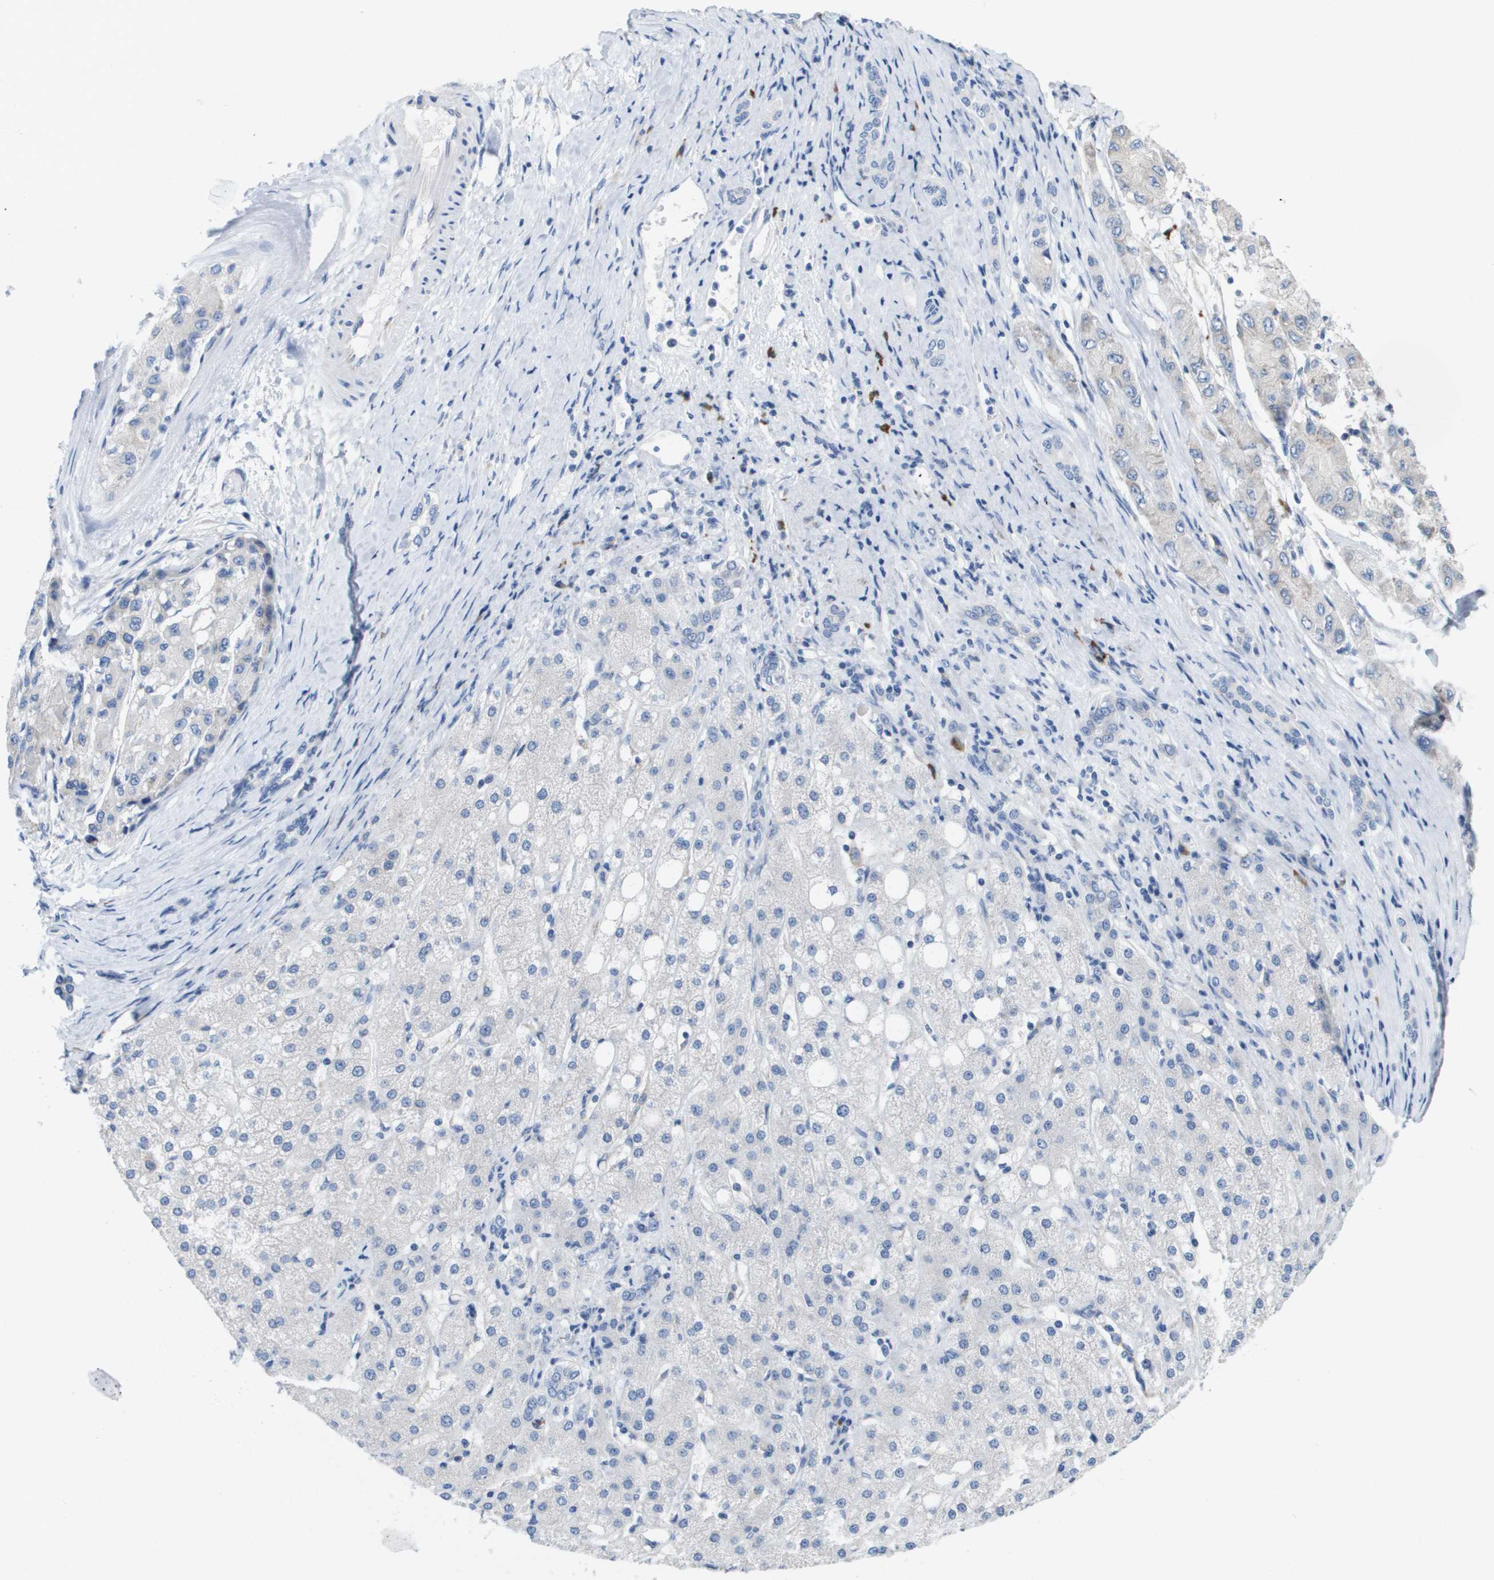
{"staining": {"intensity": "negative", "quantity": "none", "location": "none"}, "tissue": "liver cancer", "cell_type": "Tumor cells", "image_type": "cancer", "snomed": [{"axis": "morphology", "description": "Carcinoma, Hepatocellular, NOS"}, {"axis": "topography", "description": "Liver"}], "caption": "Immunohistochemistry micrograph of neoplastic tissue: liver cancer stained with DAB (3,3'-diaminobenzidine) demonstrates no significant protein staining in tumor cells. The staining is performed using DAB (3,3'-diaminobenzidine) brown chromogen with nuclei counter-stained in using hematoxylin.", "gene": "CD3G", "patient": {"sex": "male", "age": 80}}